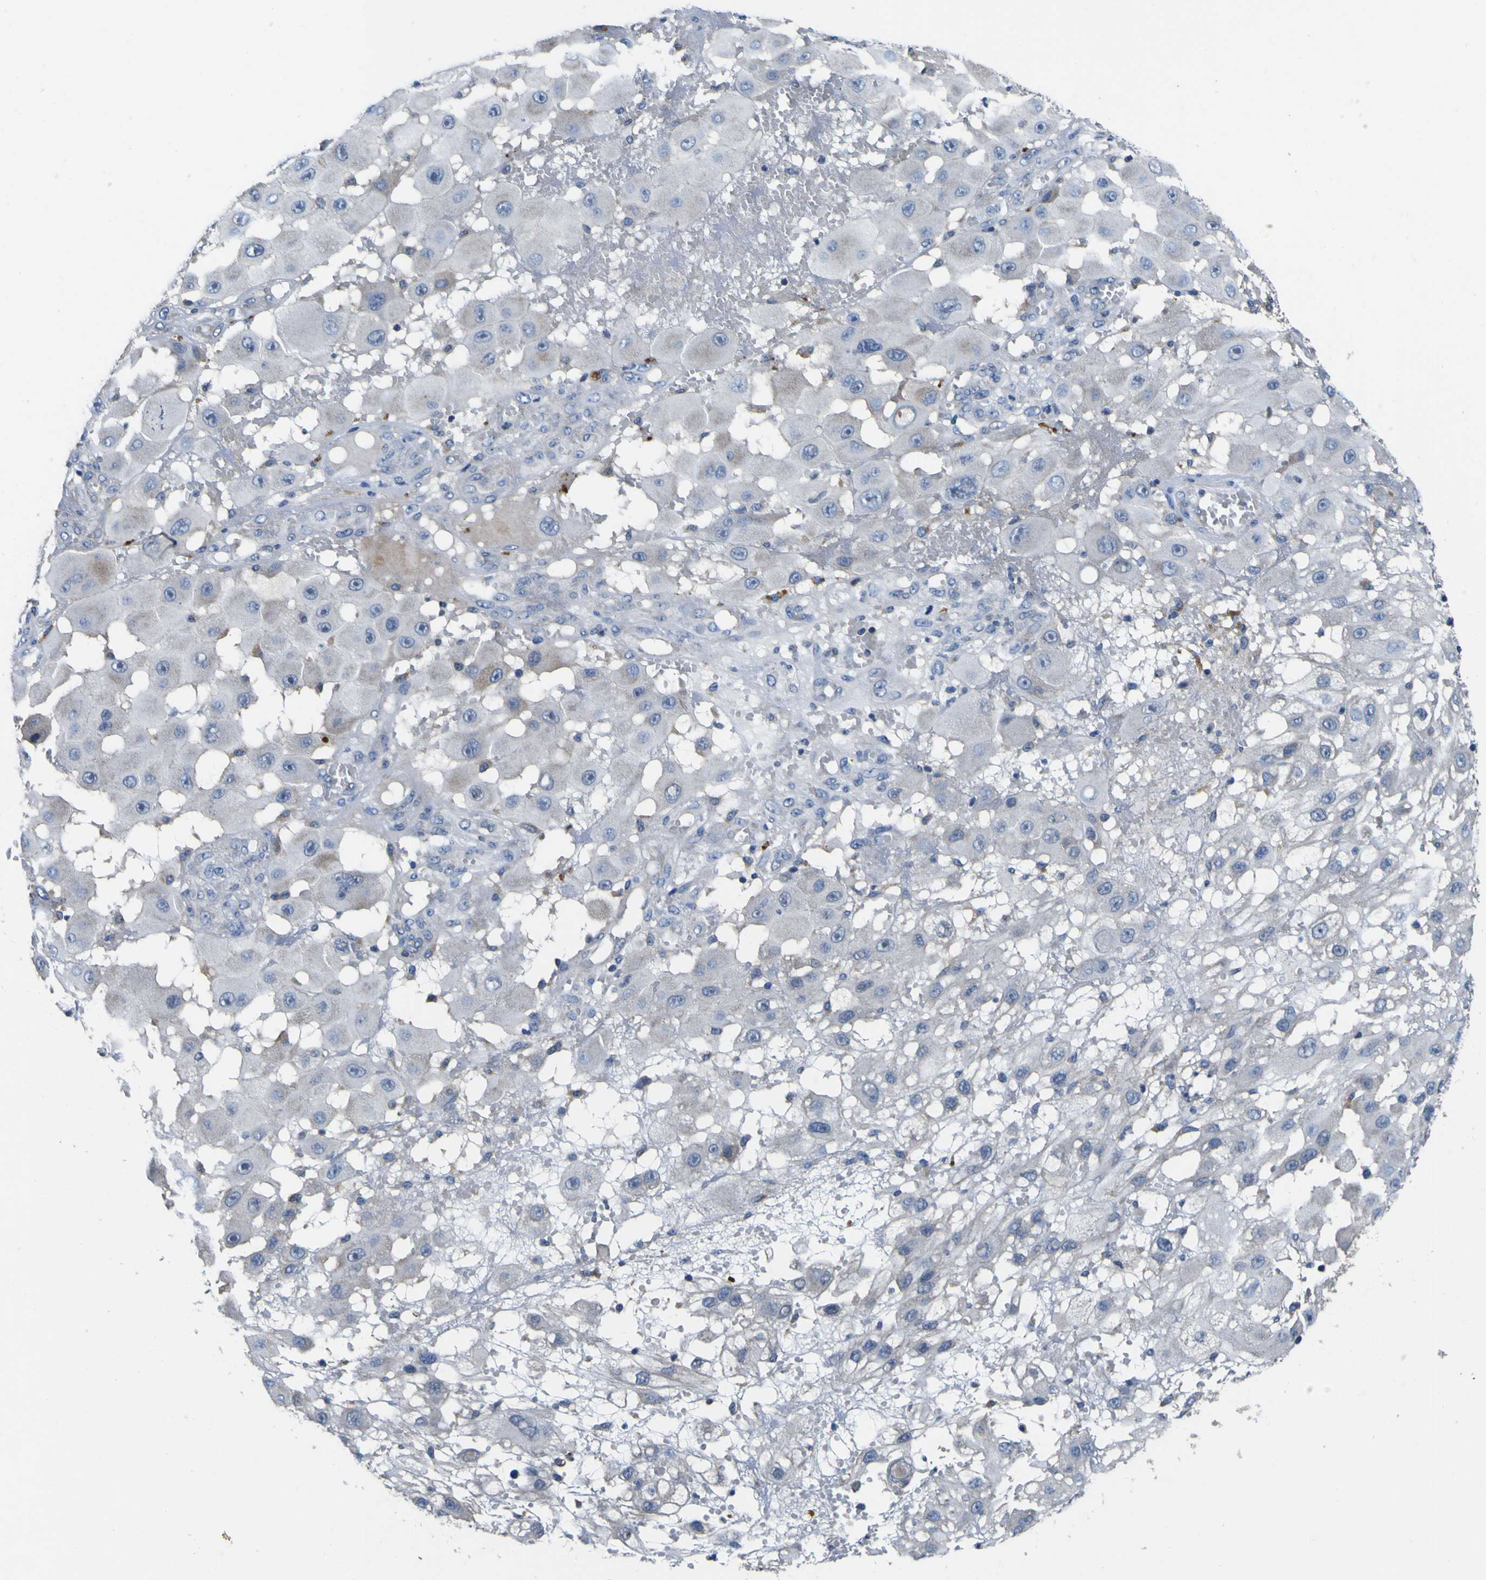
{"staining": {"intensity": "negative", "quantity": "none", "location": "none"}, "tissue": "melanoma", "cell_type": "Tumor cells", "image_type": "cancer", "snomed": [{"axis": "morphology", "description": "Malignant melanoma, NOS"}, {"axis": "topography", "description": "Skin"}], "caption": "Tumor cells are negative for brown protein staining in melanoma.", "gene": "EPHB4", "patient": {"sex": "female", "age": 81}}